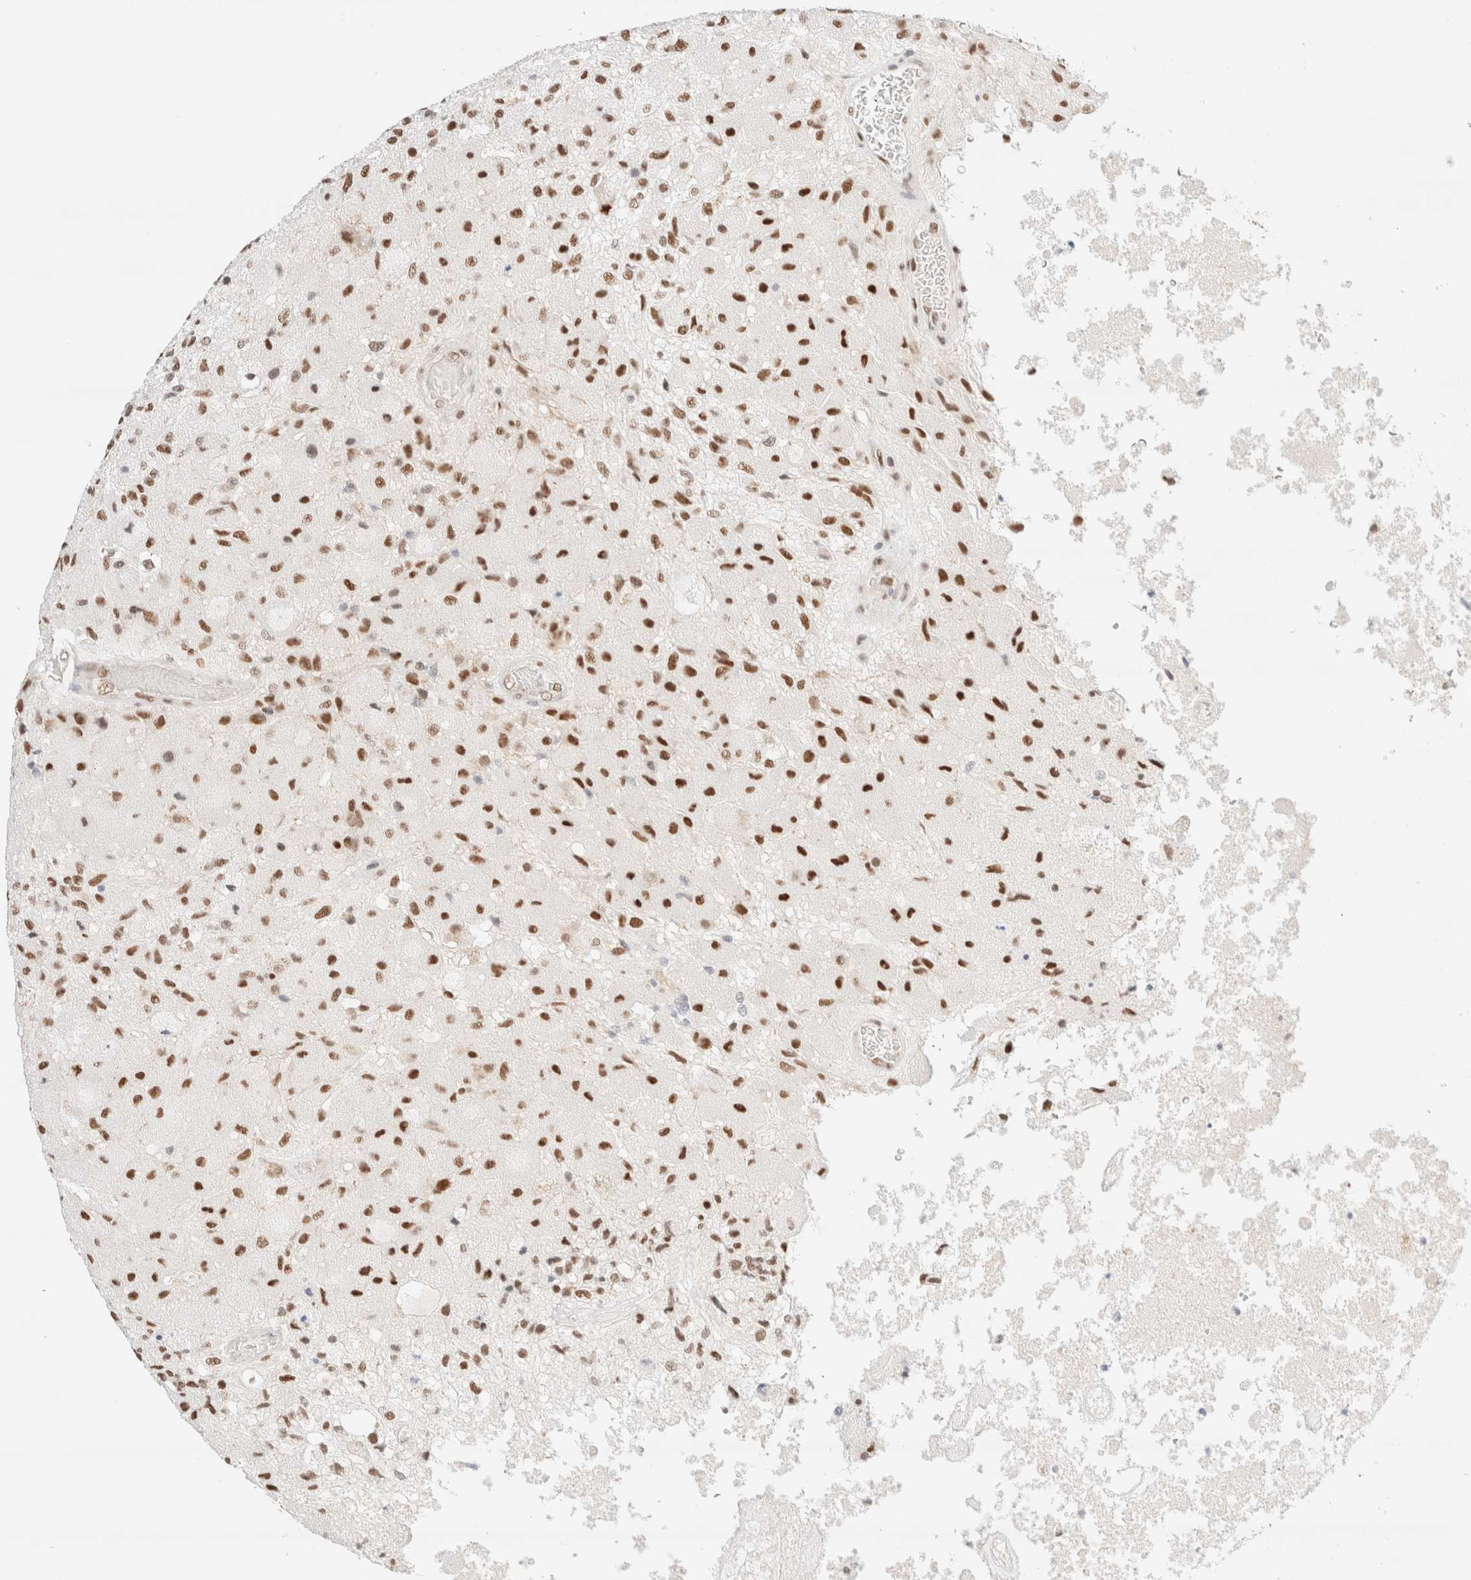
{"staining": {"intensity": "strong", "quantity": ">75%", "location": "nuclear"}, "tissue": "glioma", "cell_type": "Tumor cells", "image_type": "cancer", "snomed": [{"axis": "morphology", "description": "Normal tissue, NOS"}, {"axis": "morphology", "description": "Glioma, malignant, High grade"}, {"axis": "topography", "description": "Cerebral cortex"}], "caption": "Human glioma stained for a protein (brown) demonstrates strong nuclear positive positivity in approximately >75% of tumor cells.", "gene": "CIC", "patient": {"sex": "male", "age": 77}}